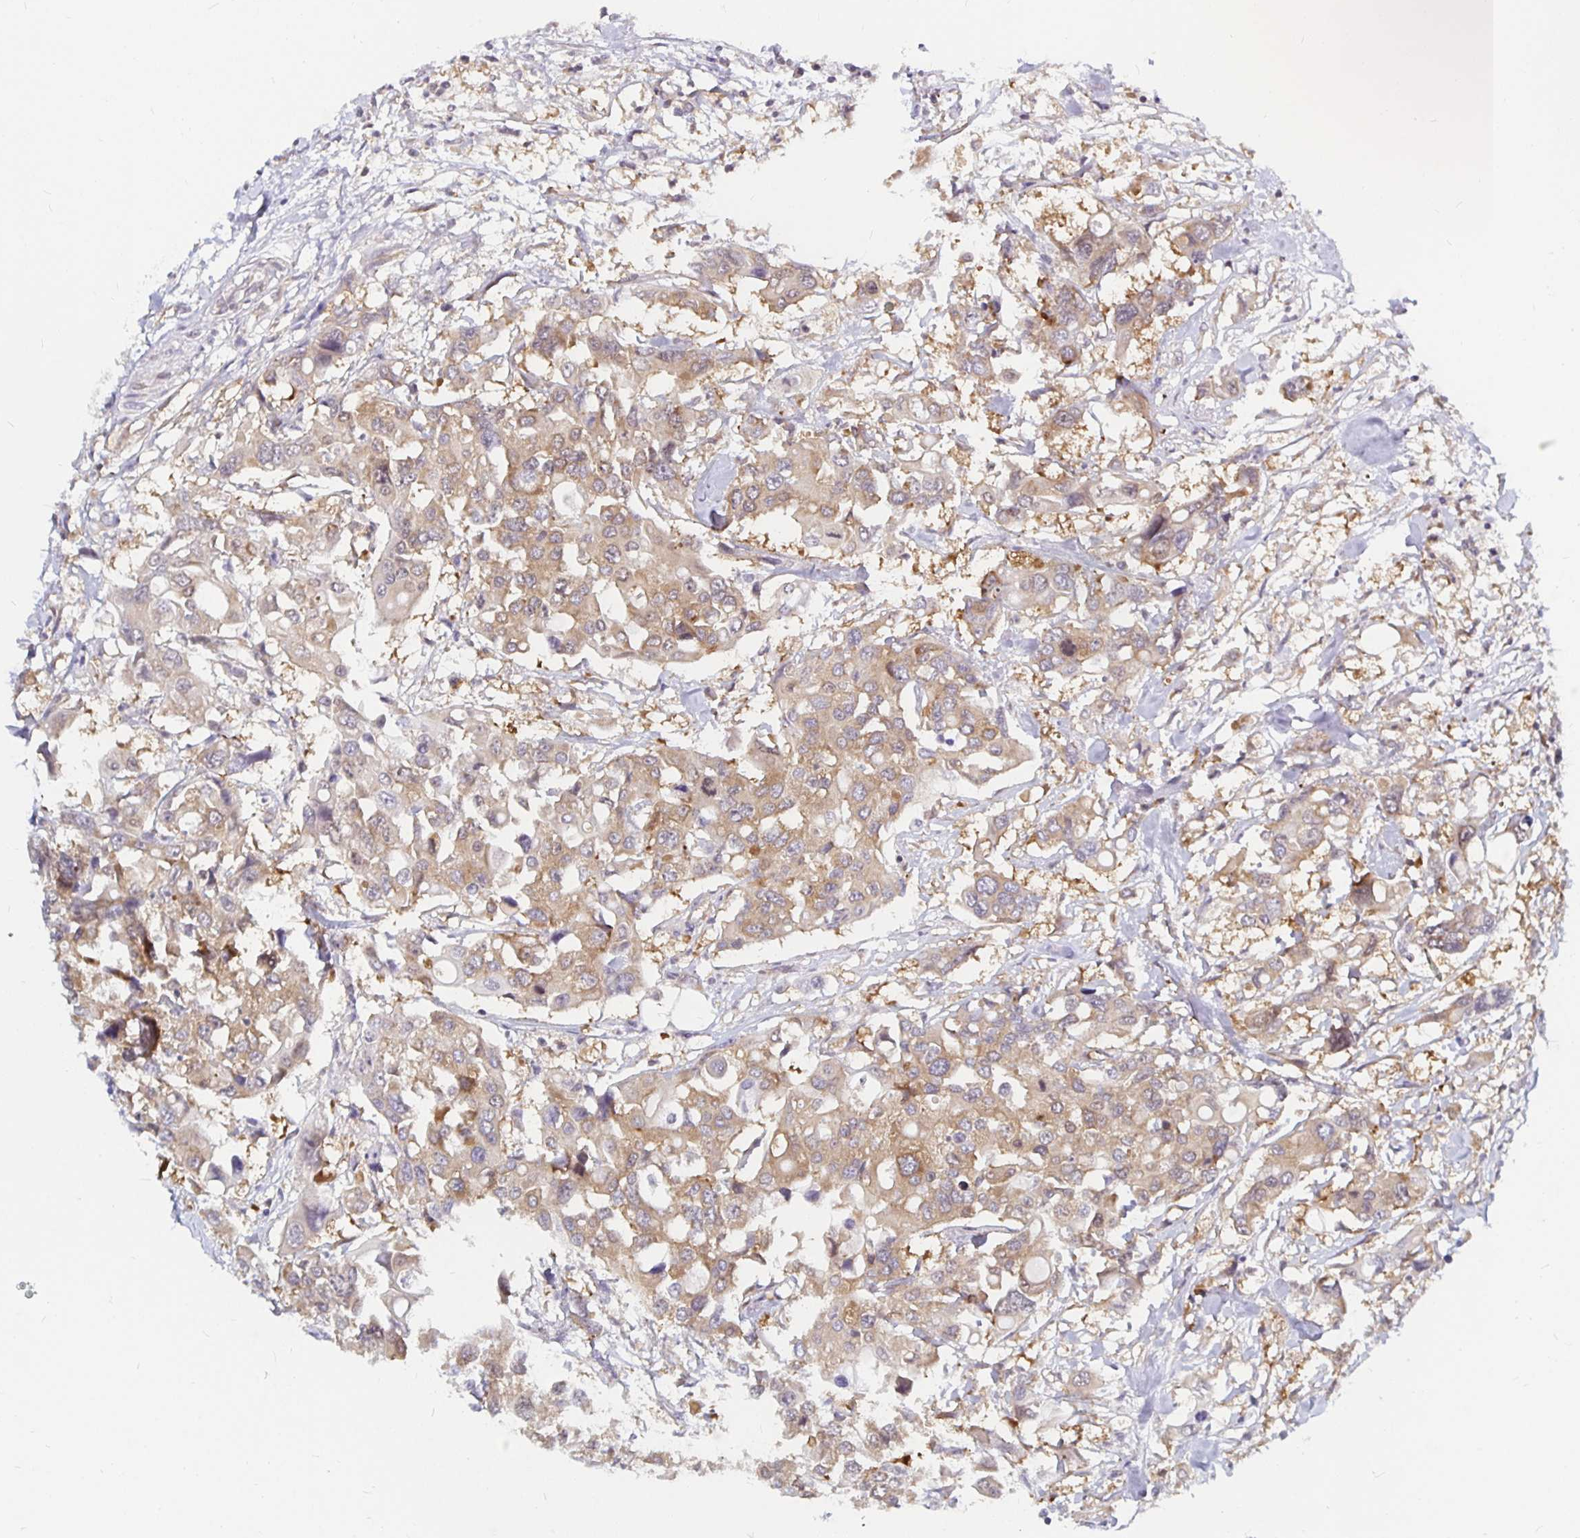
{"staining": {"intensity": "moderate", "quantity": ">75%", "location": "cytoplasmic/membranous"}, "tissue": "colorectal cancer", "cell_type": "Tumor cells", "image_type": "cancer", "snomed": [{"axis": "morphology", "description": "Adenocarcinoma, NOS"}, {"axis": "topography", "description": "Colon"}], "caption": "Brown immunohistochemical staining in human colorectal cancer demonstrates moderate cytoplasmic/membranous positivity in about >75% of tumor cells.", "gene": "PDAP1", "patient": {"sex": "male", "age": 77}}